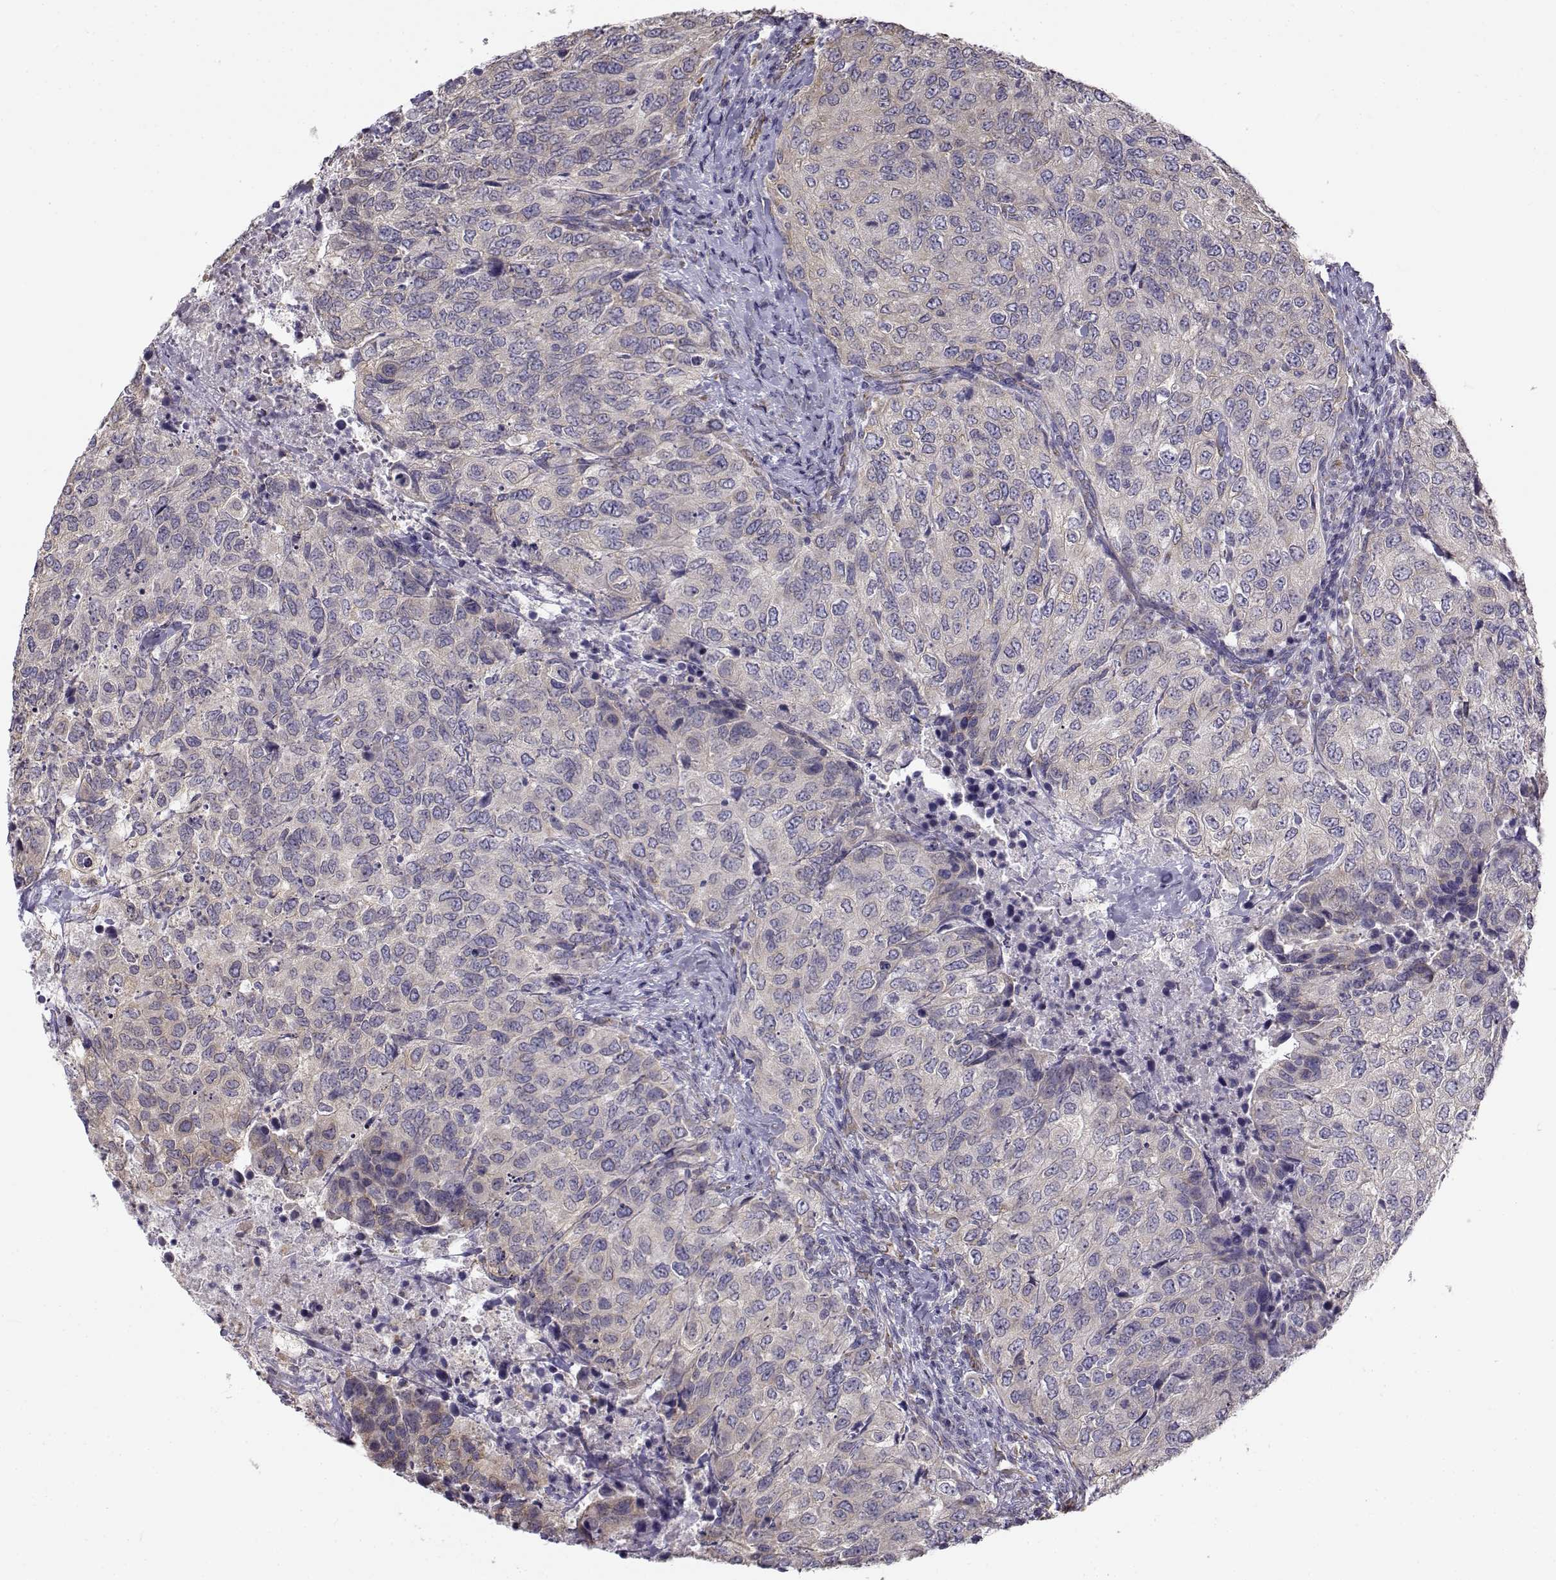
{"staining": {"intensity": "negative", "quantity": "none", "location": "none"}, "tissue": "urothelial cancer", "cell_type": "Tumor cells", "image_type": "cancer", "snomed": [{"axis": "morphology", "description": "Urothelial carcinoma, High grade"}, {"axis": "topography", "description": "Urinary bladder"}], "caption": "This is an IHC micrograph of urothelial cancer. There is no positivity in tumor cells.", "gene": "BEND6", "patient": {"sex": "female", "age": 78}}